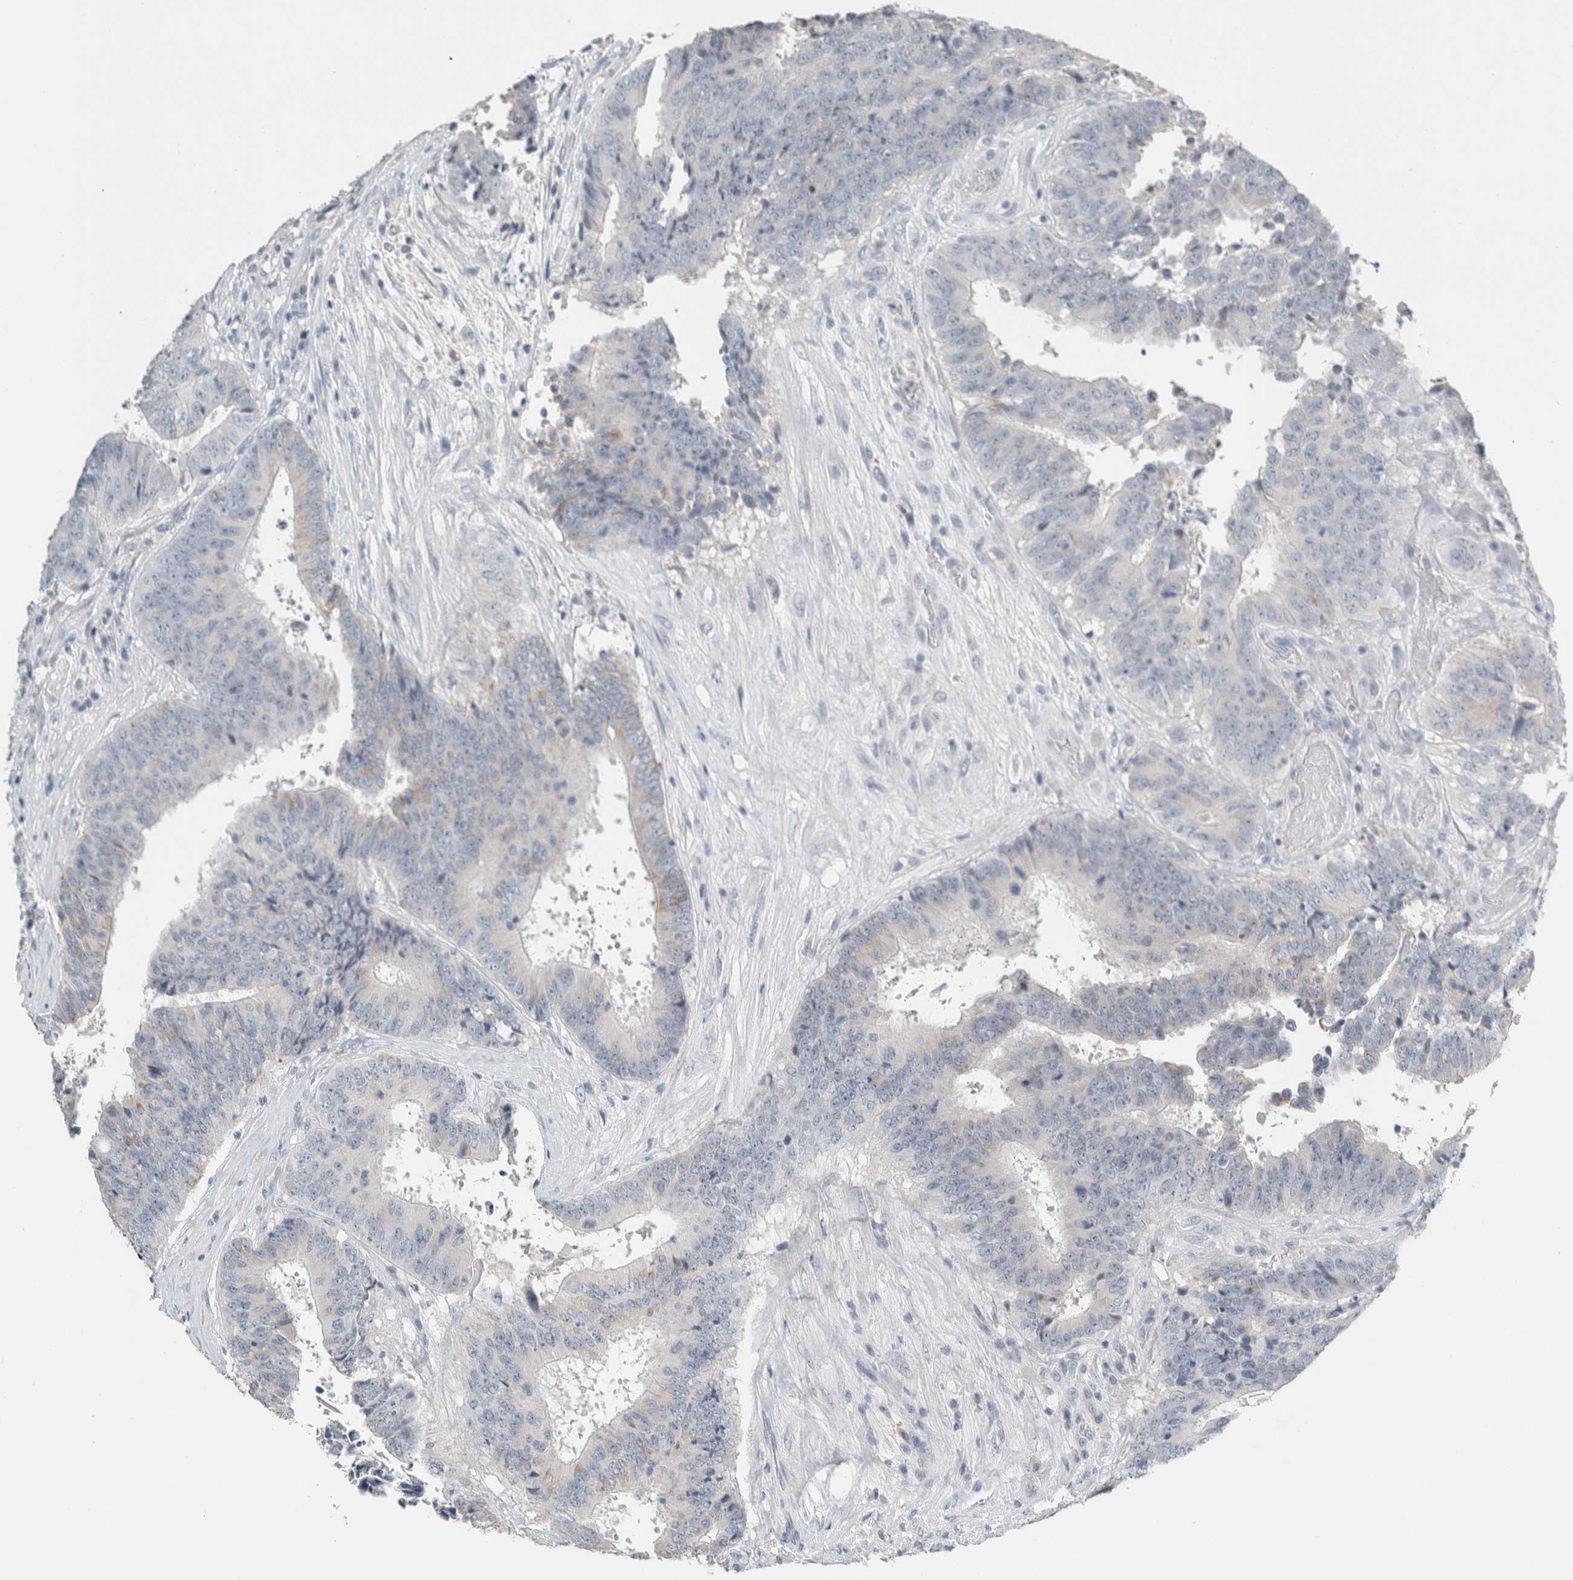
{"staining": {"intensity": "weak", "quantity": "<25%", "location": "cytoplasmic/membranous"}, "tissue": "colorectal cancer", "cell_type": "Tumor cells", "image_type": "cancer", "snomed": [{"axis": "morphology", "description": "Adenocarcinoma, NOS"}, {"axis": "topography", "description": "Rectum"}], "caption": "Immunohistochemistry photomicrograph of neoplastic tissue: colorectal cancer stained with DAB displays no significant protein positivity in tumor cells.", "gene": "CRAT", "patient": {"sex": "male", "age": 72}}